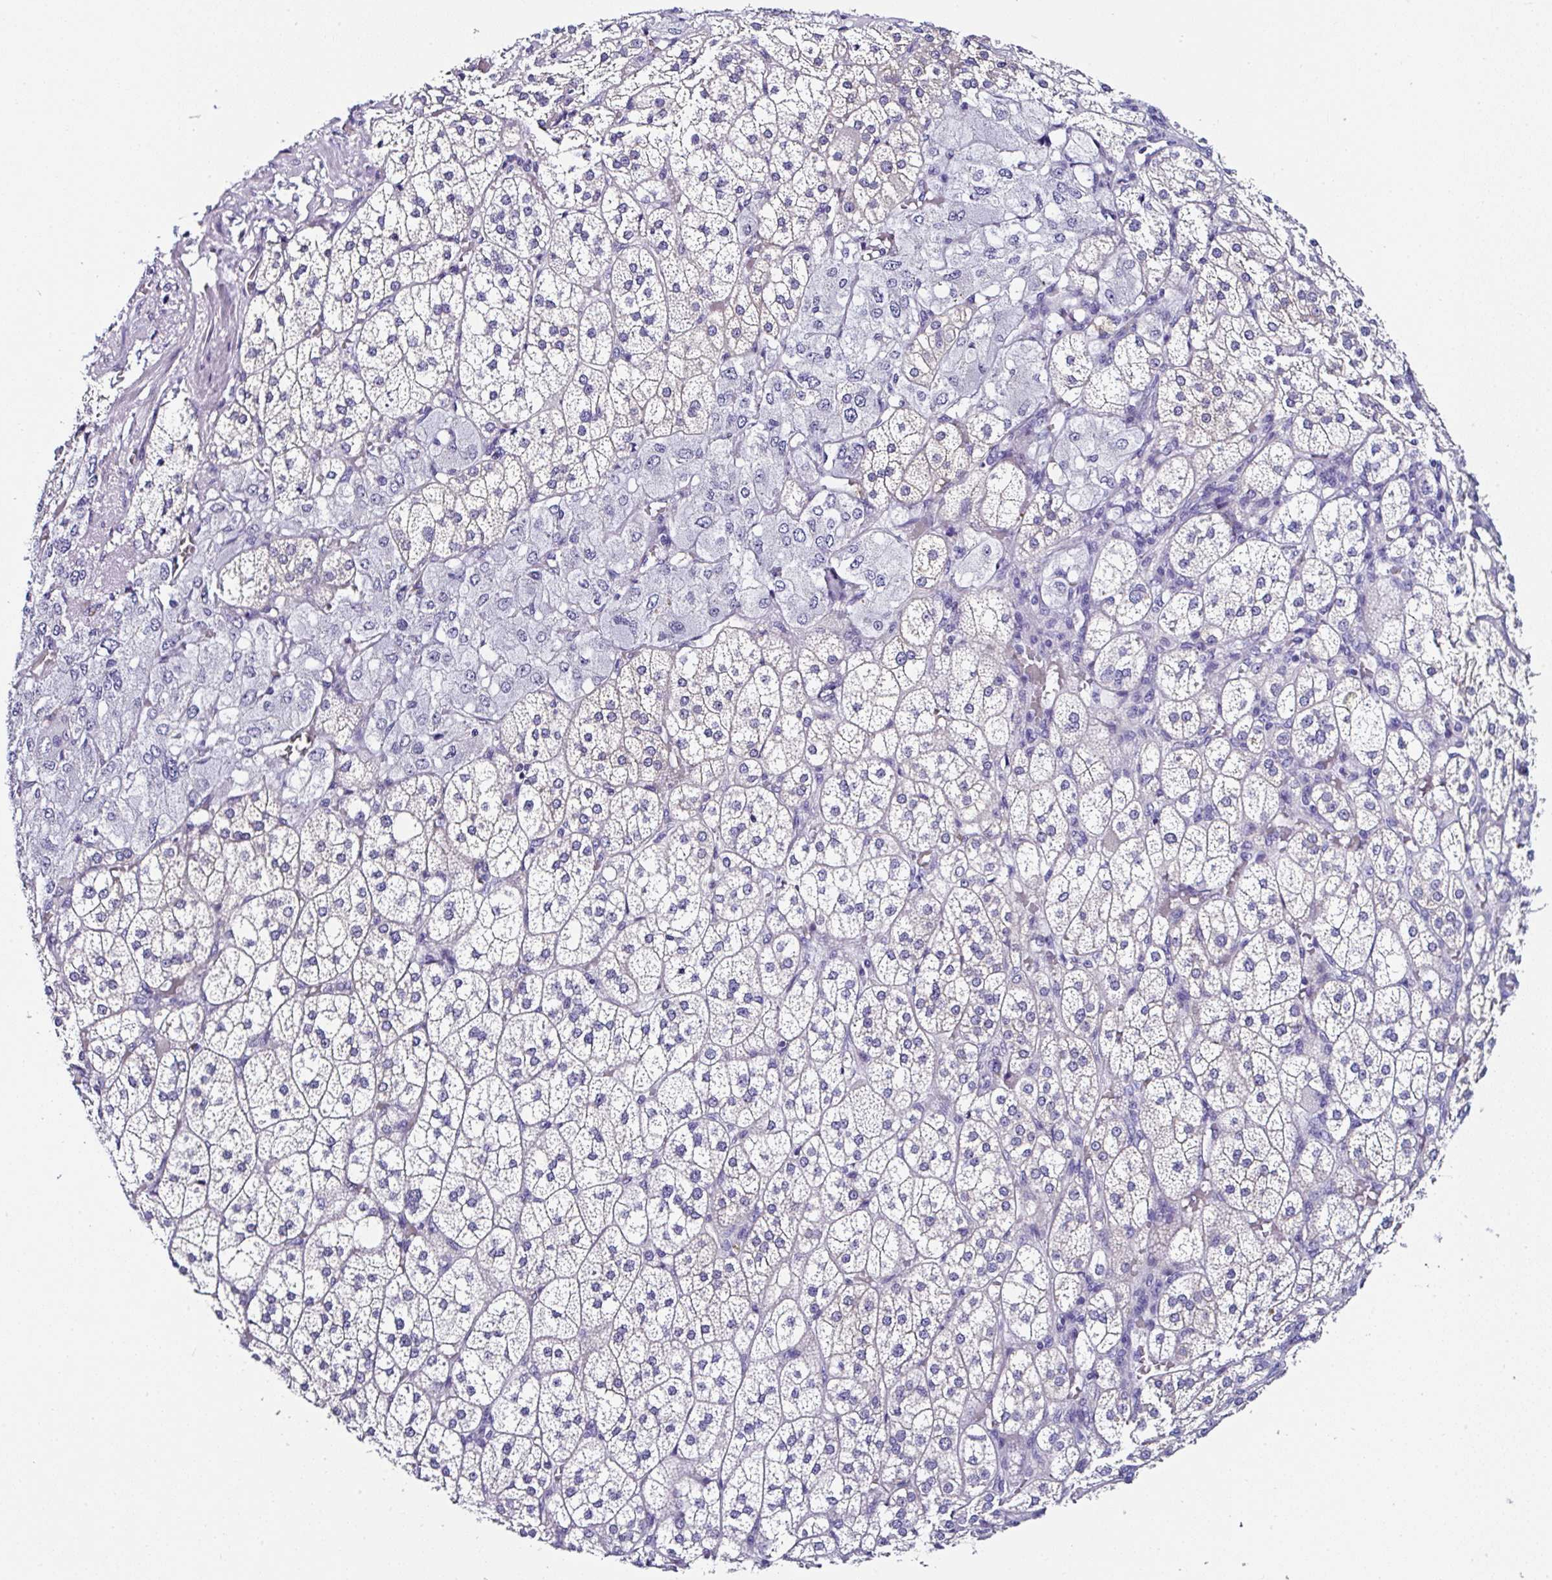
{"staining": {"intensity": "moderate", "quantity": "<25%", "location": "cytoplasmic/membranous"}, "tissue": "adrenal gland", "cell_type": "Glandular cells", "image_type": "normal", "snomed": [{"axis": "morphology", "description": "Normal tissue, NOS"}, {"axis": "topography", "description": "Adrenal gland"}], "caption": "This is an image of immunohistochemistry (IHC) staining of benign adrenal gland, which shows moderate staining in the cytoplasmic/membranous of glandular cells.", "gene": "UGT3A1", "patient": {"sex": "female", "age": 60}}